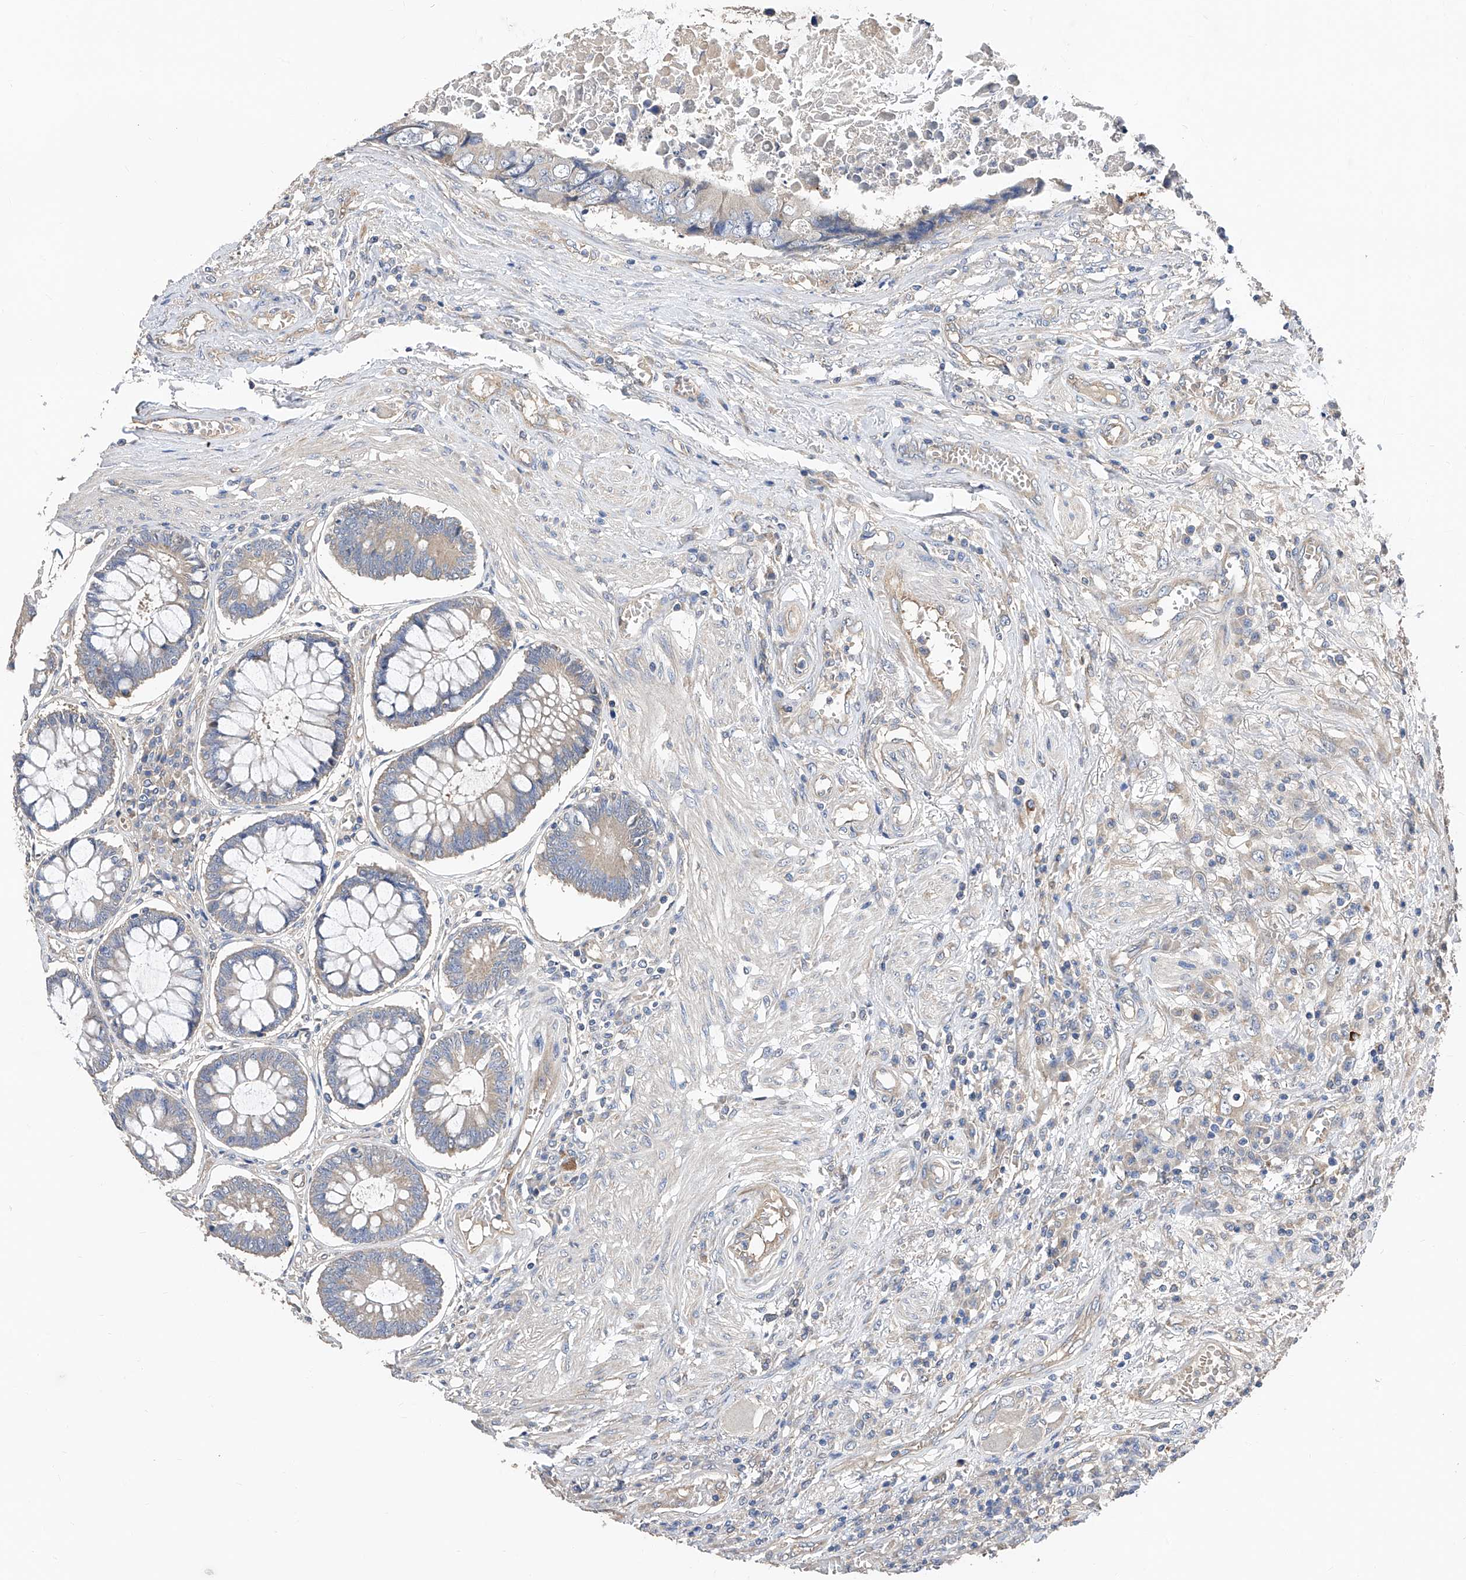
{"staining": {"intensity": "negative", "quantity": "none", "location": "none"}, "tissue": "colorectal cancer", "cell_type": "Tumor cells", "image_type": "cancer", "snomed": [{"axis": "morphology", "description": "Adenocarcinoma, NOS"}, {"axis": "topography", "description": "Rectum"}], "caption": "An IHC histopathology image of colorectal cancer (adenocarcinoma) is shown. There is no staining in tumor cells of colorectal cancer (adenocarcinoma).", "gene": "PTK2", "patient": {"sex": "male", "age": 84}}